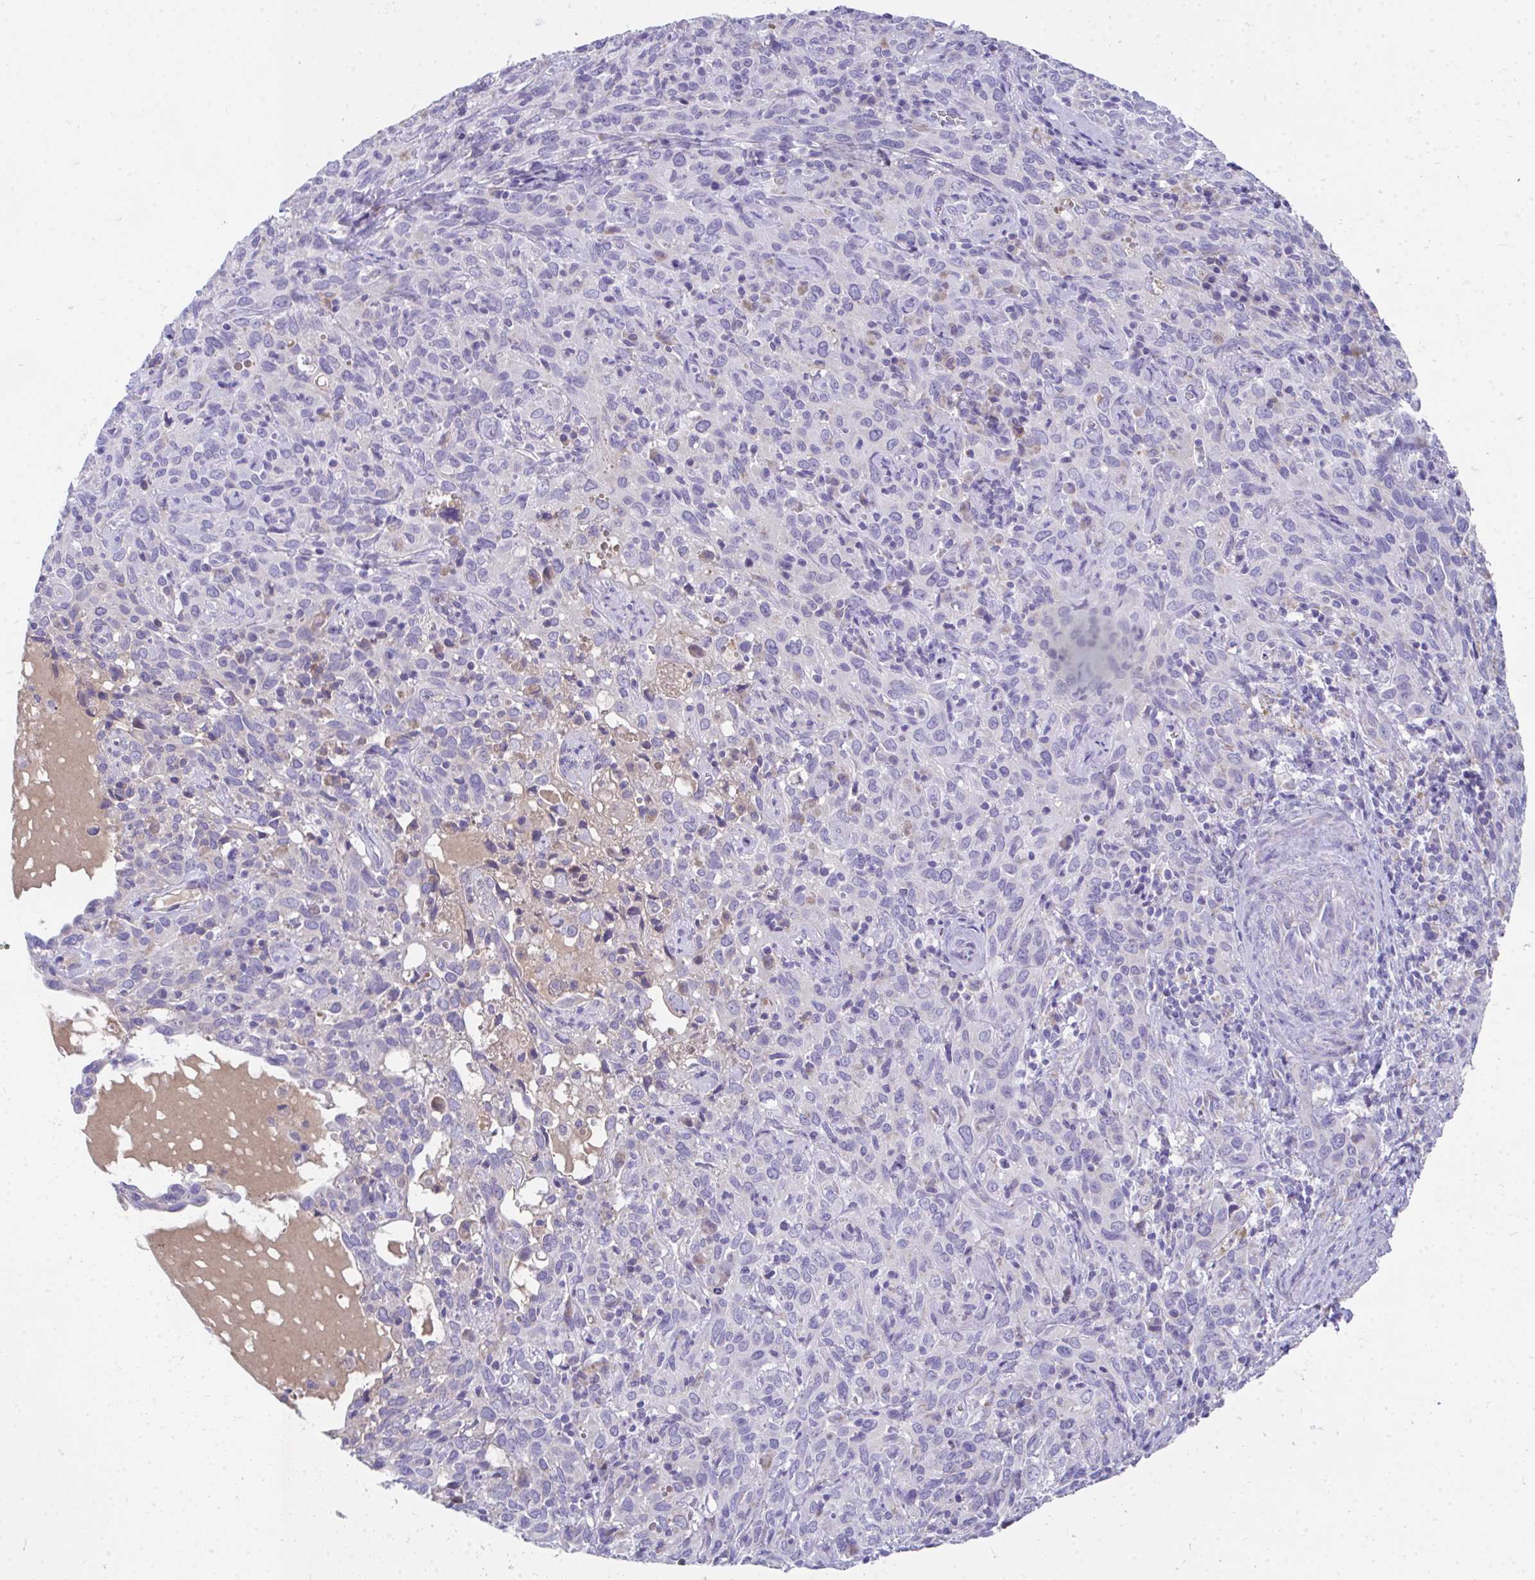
{"staining": {"intensity": "negative", "quantity": "none", "location": "none"}, "tissue": "cervical cancer", "cell_type": "Tumor cells", "image_type": "cancer", "snomed": [{"axis": "morphology", "description": "Normal tissue, NOS"}, {"axis": "morphology", "description": "Squamous cell carcinoma, NOS"}, {"axis": "topography", "description": "Cervix"}], "caption": "There is no significant expression in tumor cells of cervical cancer (squamous cell carcinoma). (Brightfield microscopy of DAB (3,3'-diaminobenzidine) IHC at high magnification).", "gene": "COA5", "patient": {"sex": "female", "age": 51}}